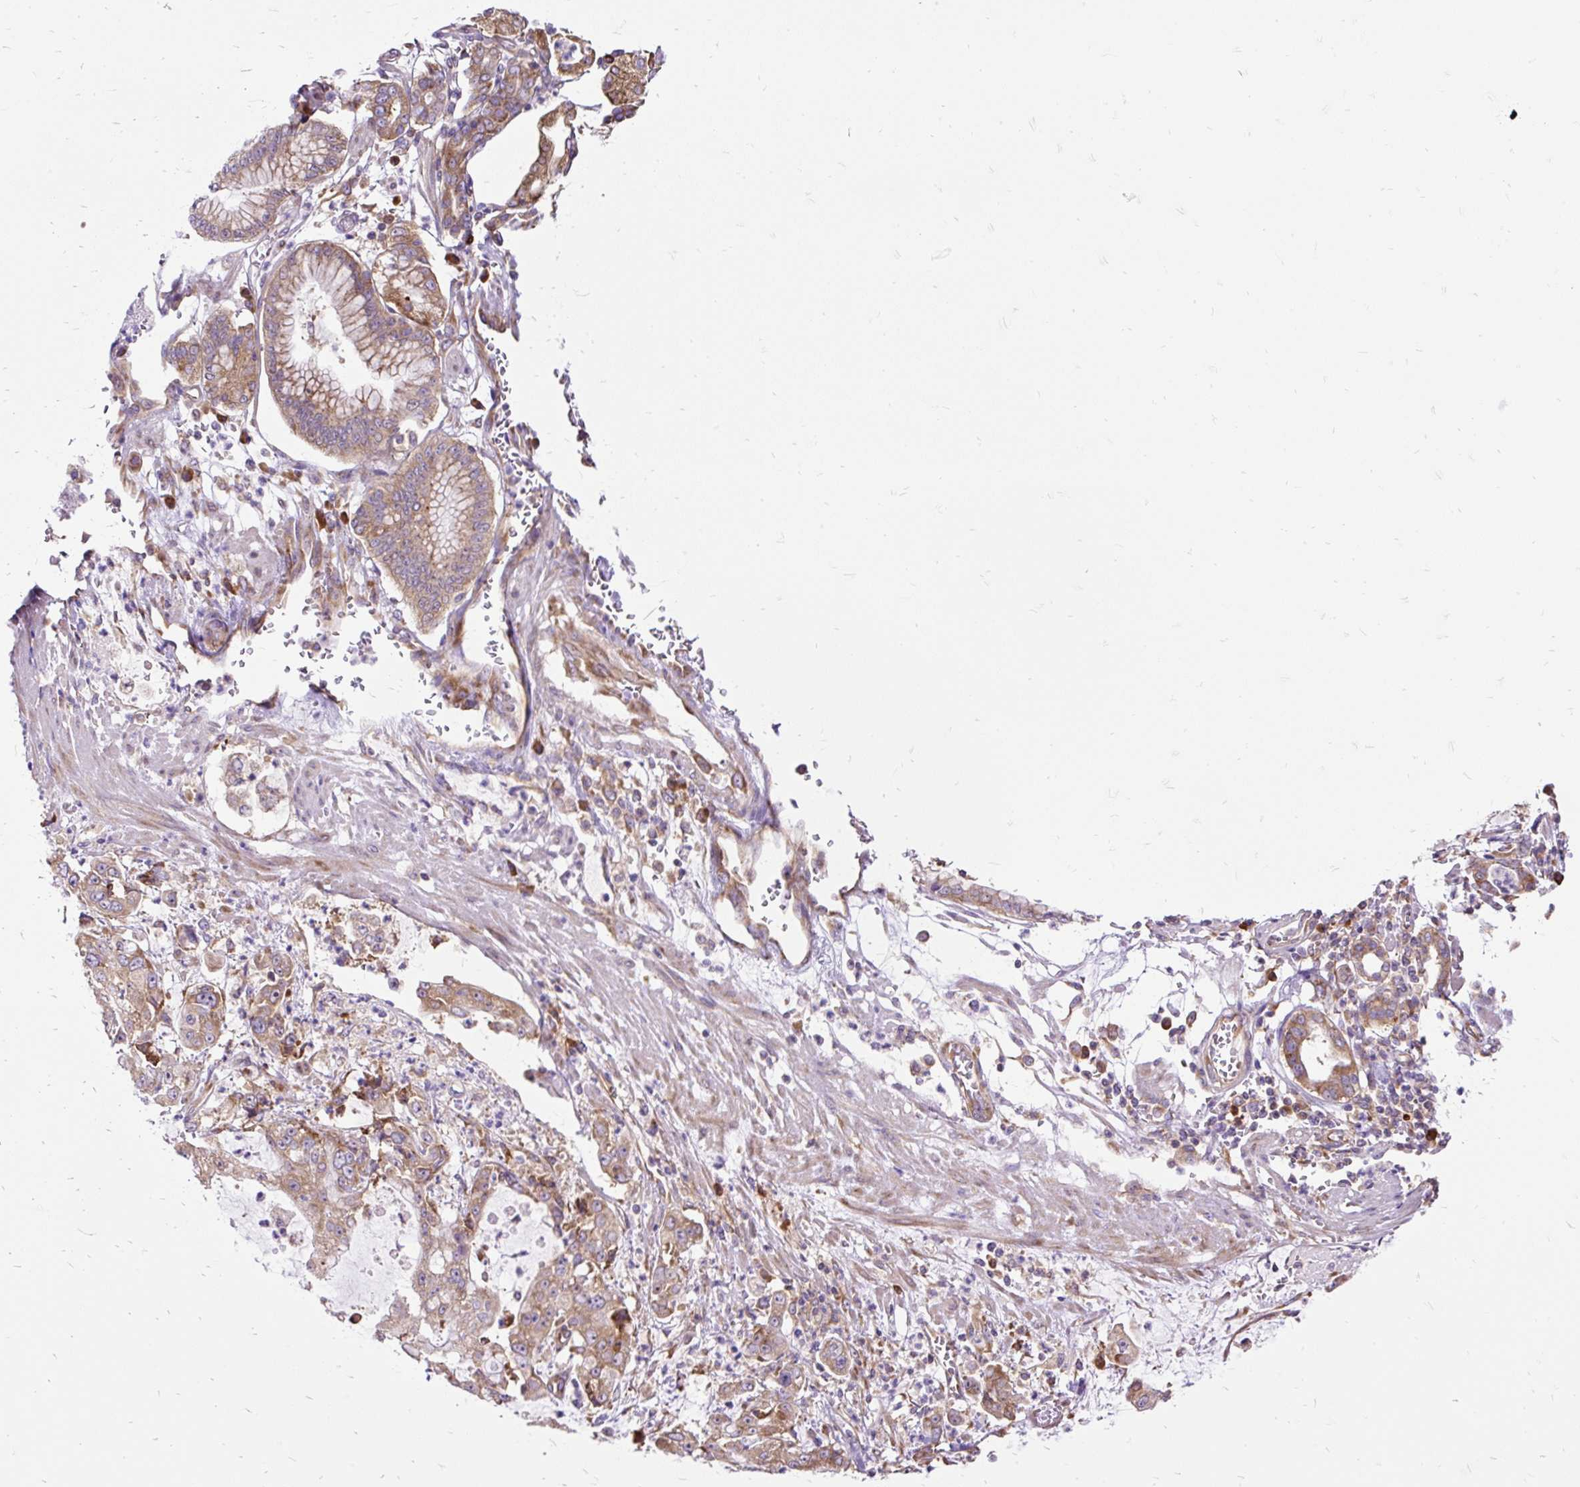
{"staining": {"intensity": "weak", "quantity": ">75%", "location": "cytoplasmic/membranous"}, "tissue": "stomach cancer", "cell_type": "Tumor cells", "image_type": "cancer", "snomed": [{"axis": "morphology", "description": "Adenocarcinoma, NOS"}, {"axis": "topography", "description": "Stomach"}], "caption": "Adenocarcinoma (stomach) stained for a protein (brown) shows weak cytoplasmic/membranous positive expression in about >75% of tumor cells.", "gene": "RPS5", "patient": {"sex": "male", "age": 76}}